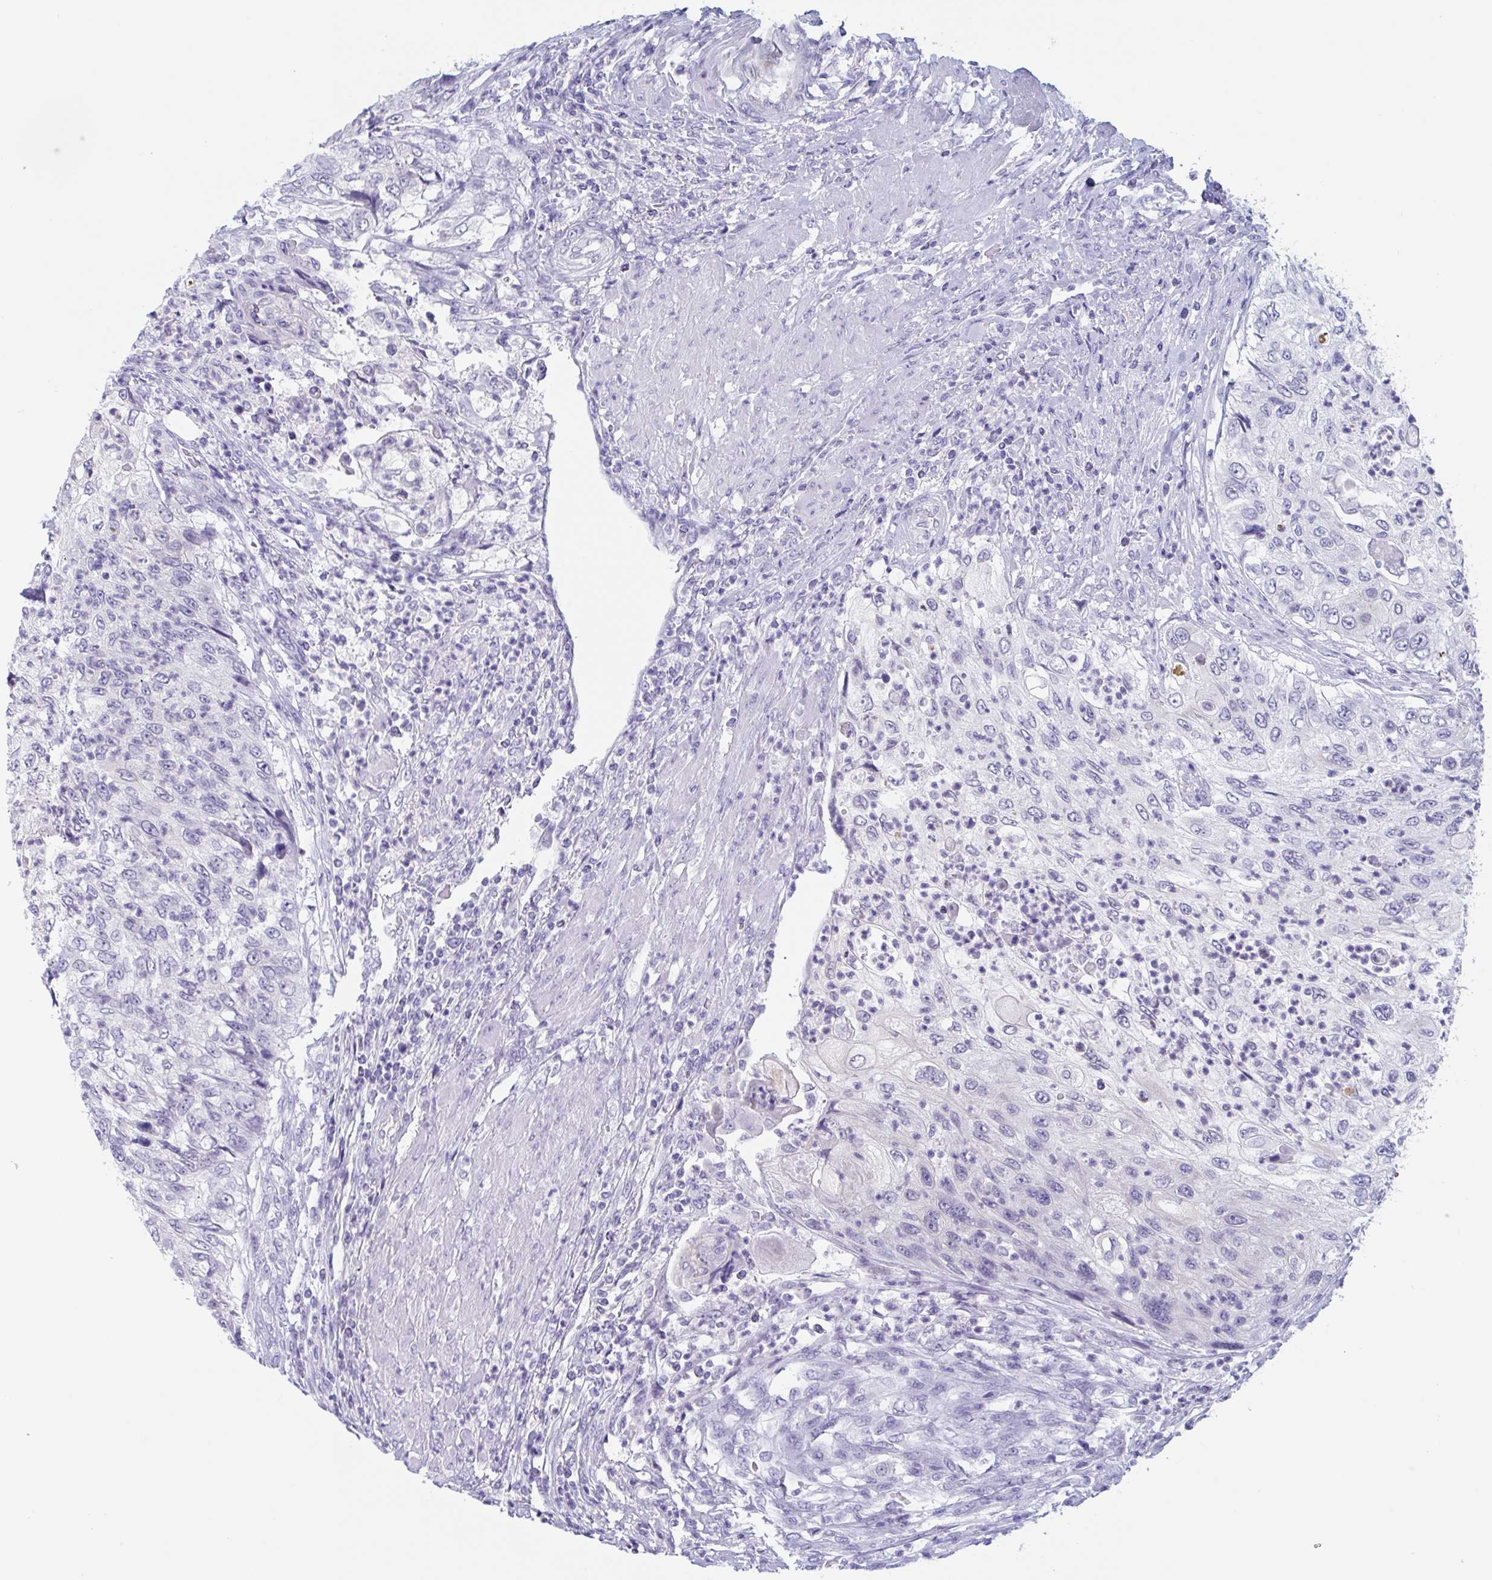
{"staining": {"intensity": "negative", "quantity": "none", "location": "none"}, "tissue": "urothelial cancer", "cell_type": "Tumor cells", "image_type": "cancer", "snomed": [{"axis": "morphology", "description": "Urothelial carcinoma, High grade"}, {"axis": "topography", "description": "Urinary bladder"}], "caption": "Protein analysis of urothelial cancer reveals no significant staining in tumor cells.", "gene": "CDX4", "patient": {"sex": "female", "age": 60}}